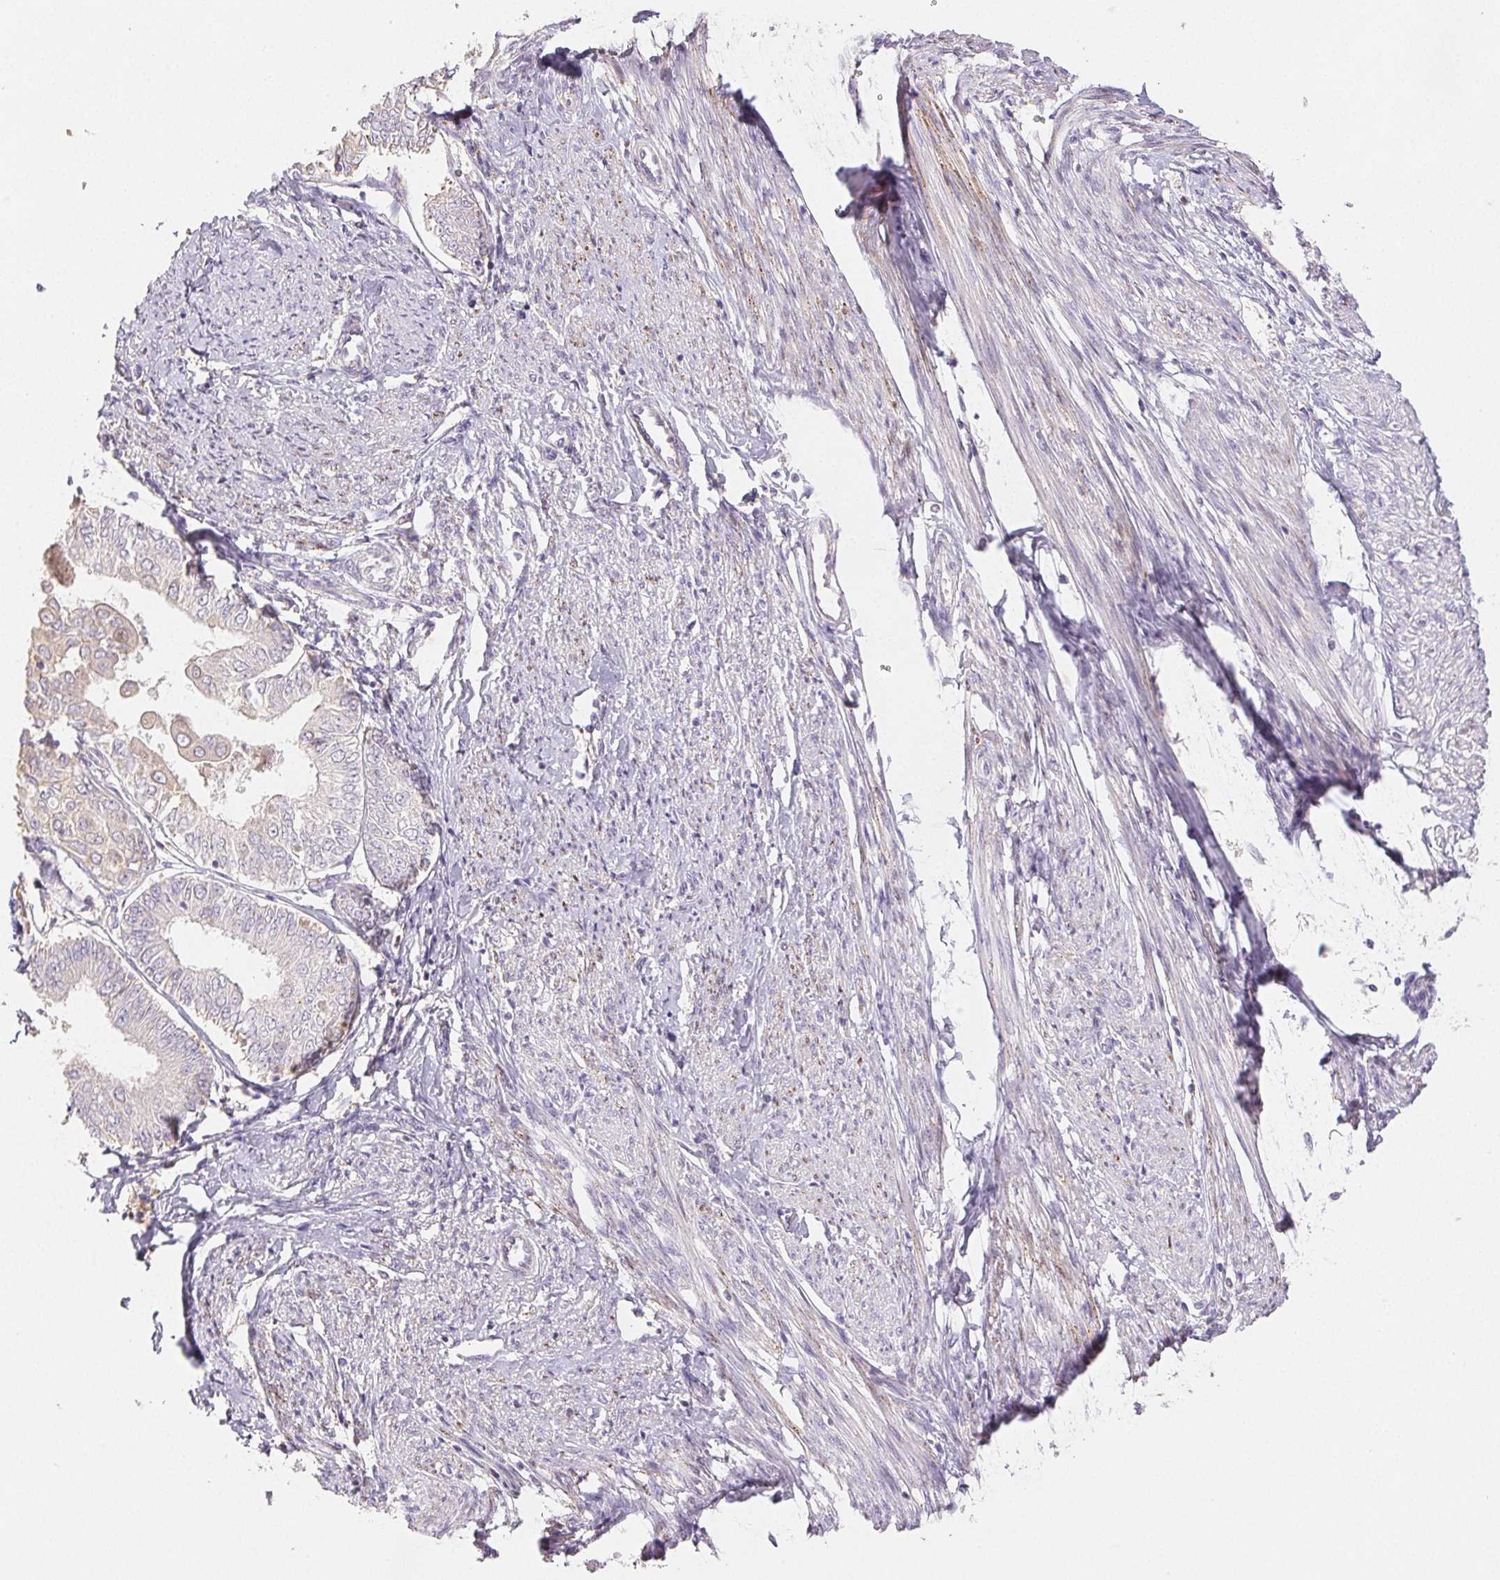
{"staining": {"intensity": "weak", "quantity": "<25%", "location": "cytoplasmic/membranous"}, "tissue": "endometrial cancer", "cell_type": "Tumor cells", "image_type": "cancer", "snomed": [{"axis": "morphology", "description": "Adenocarcinoma, NOS"}, {"axis": "topography", "description": "Endometrium"}], "caption": "Tumor cells are negative for brown protein staining in endometrial cancer.", "gene": "ACVR1B", "patient": {"sex": "female", "age": 68}}